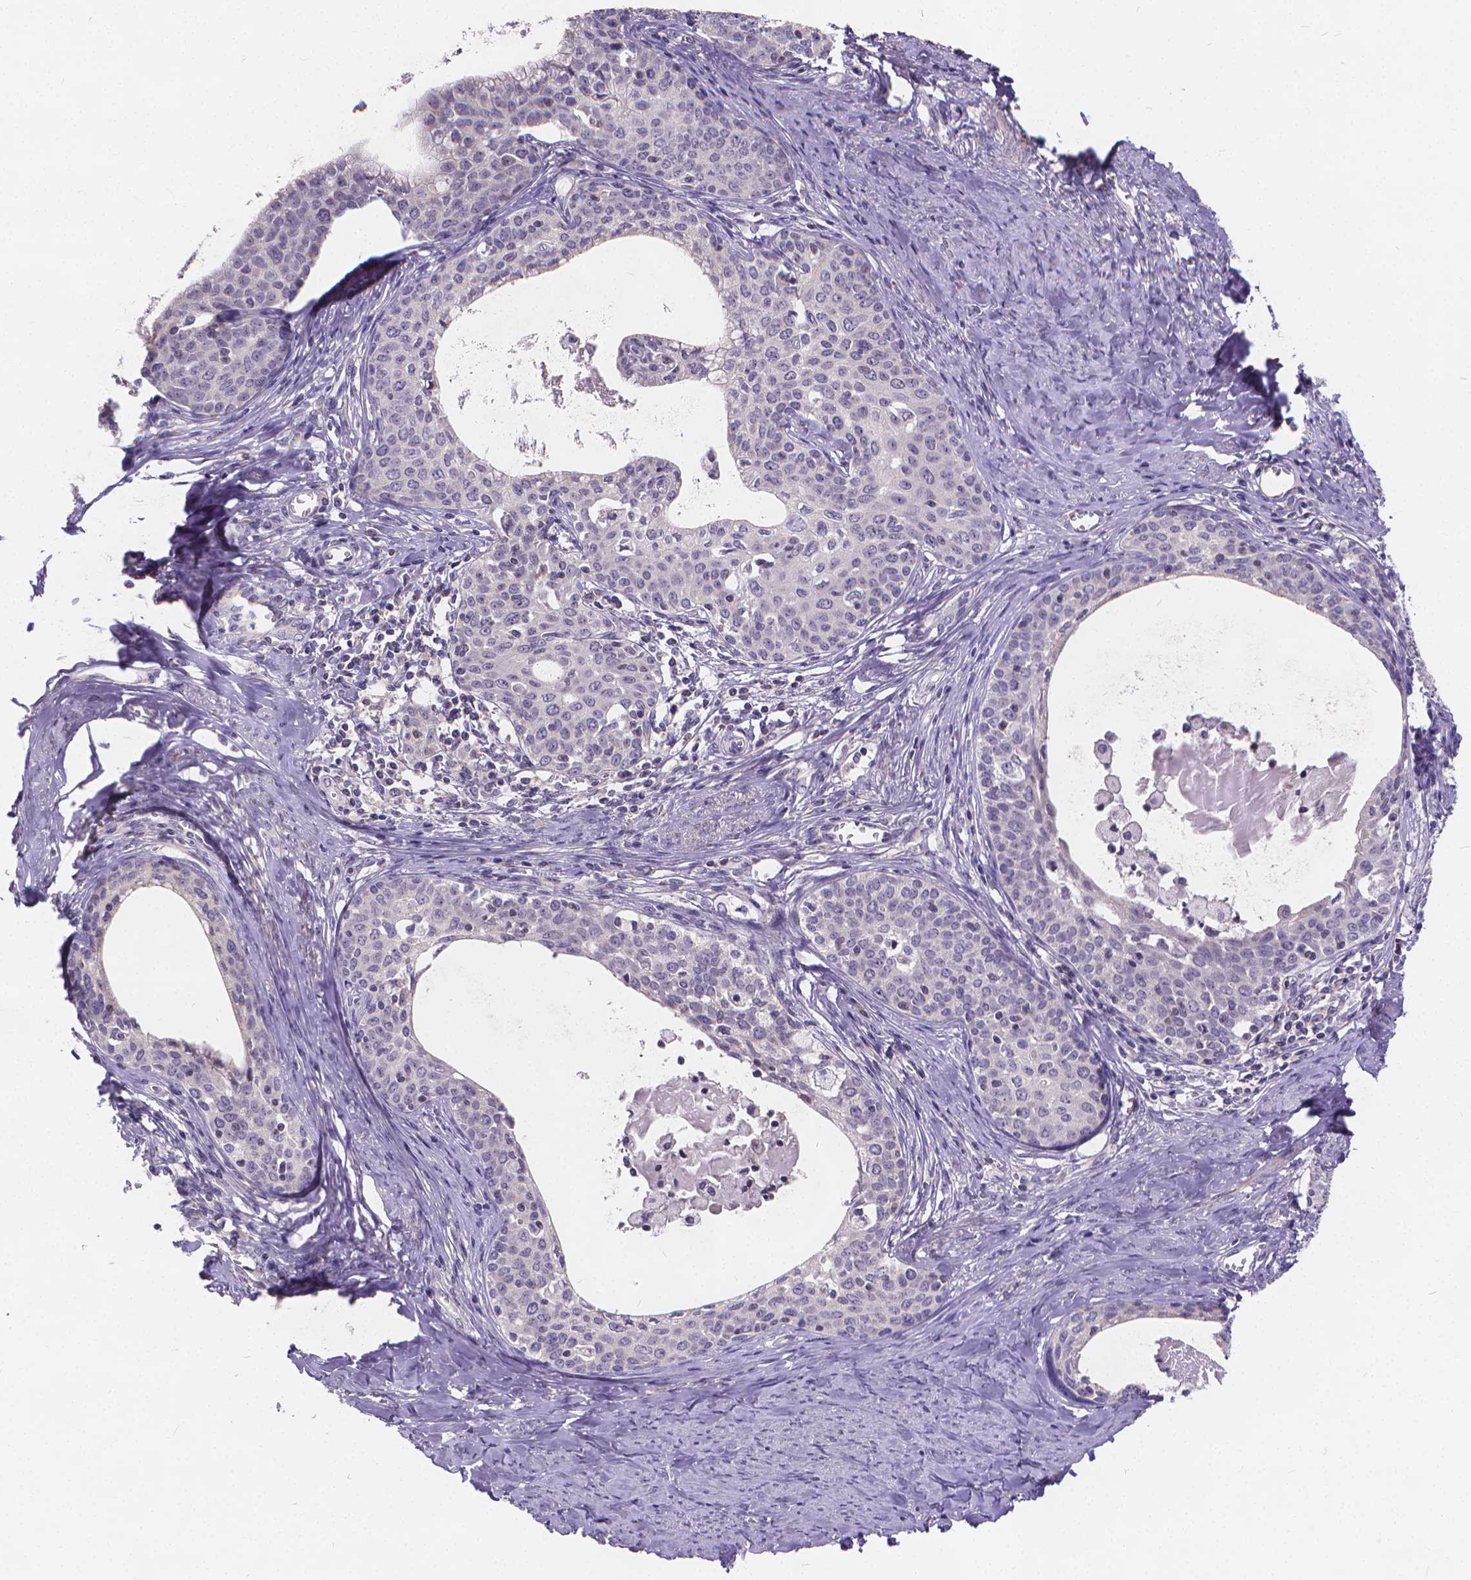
{"staining": {"intensity": "negative", "quantity": "none", "location": "none"}, "tissue": "cervical cancer", "cell_type": "Tumor cells", "image_type": "cancer", "snomed": [{"axis": "morphology", "description": "Squamous cell carcinoma, NOS"}, {"axis": "morphology", "description": "Adenocarcinoma, NOS"}, {"axis": "topography", "description": "Cervix"}], "caption": "This is an immunohistochemistry micrograph of squamous cell carcinoma (cervical). There is no positivity in tumor cells.", "gene": "GLRB", "patient": {"sex": "female", "age": 52}}